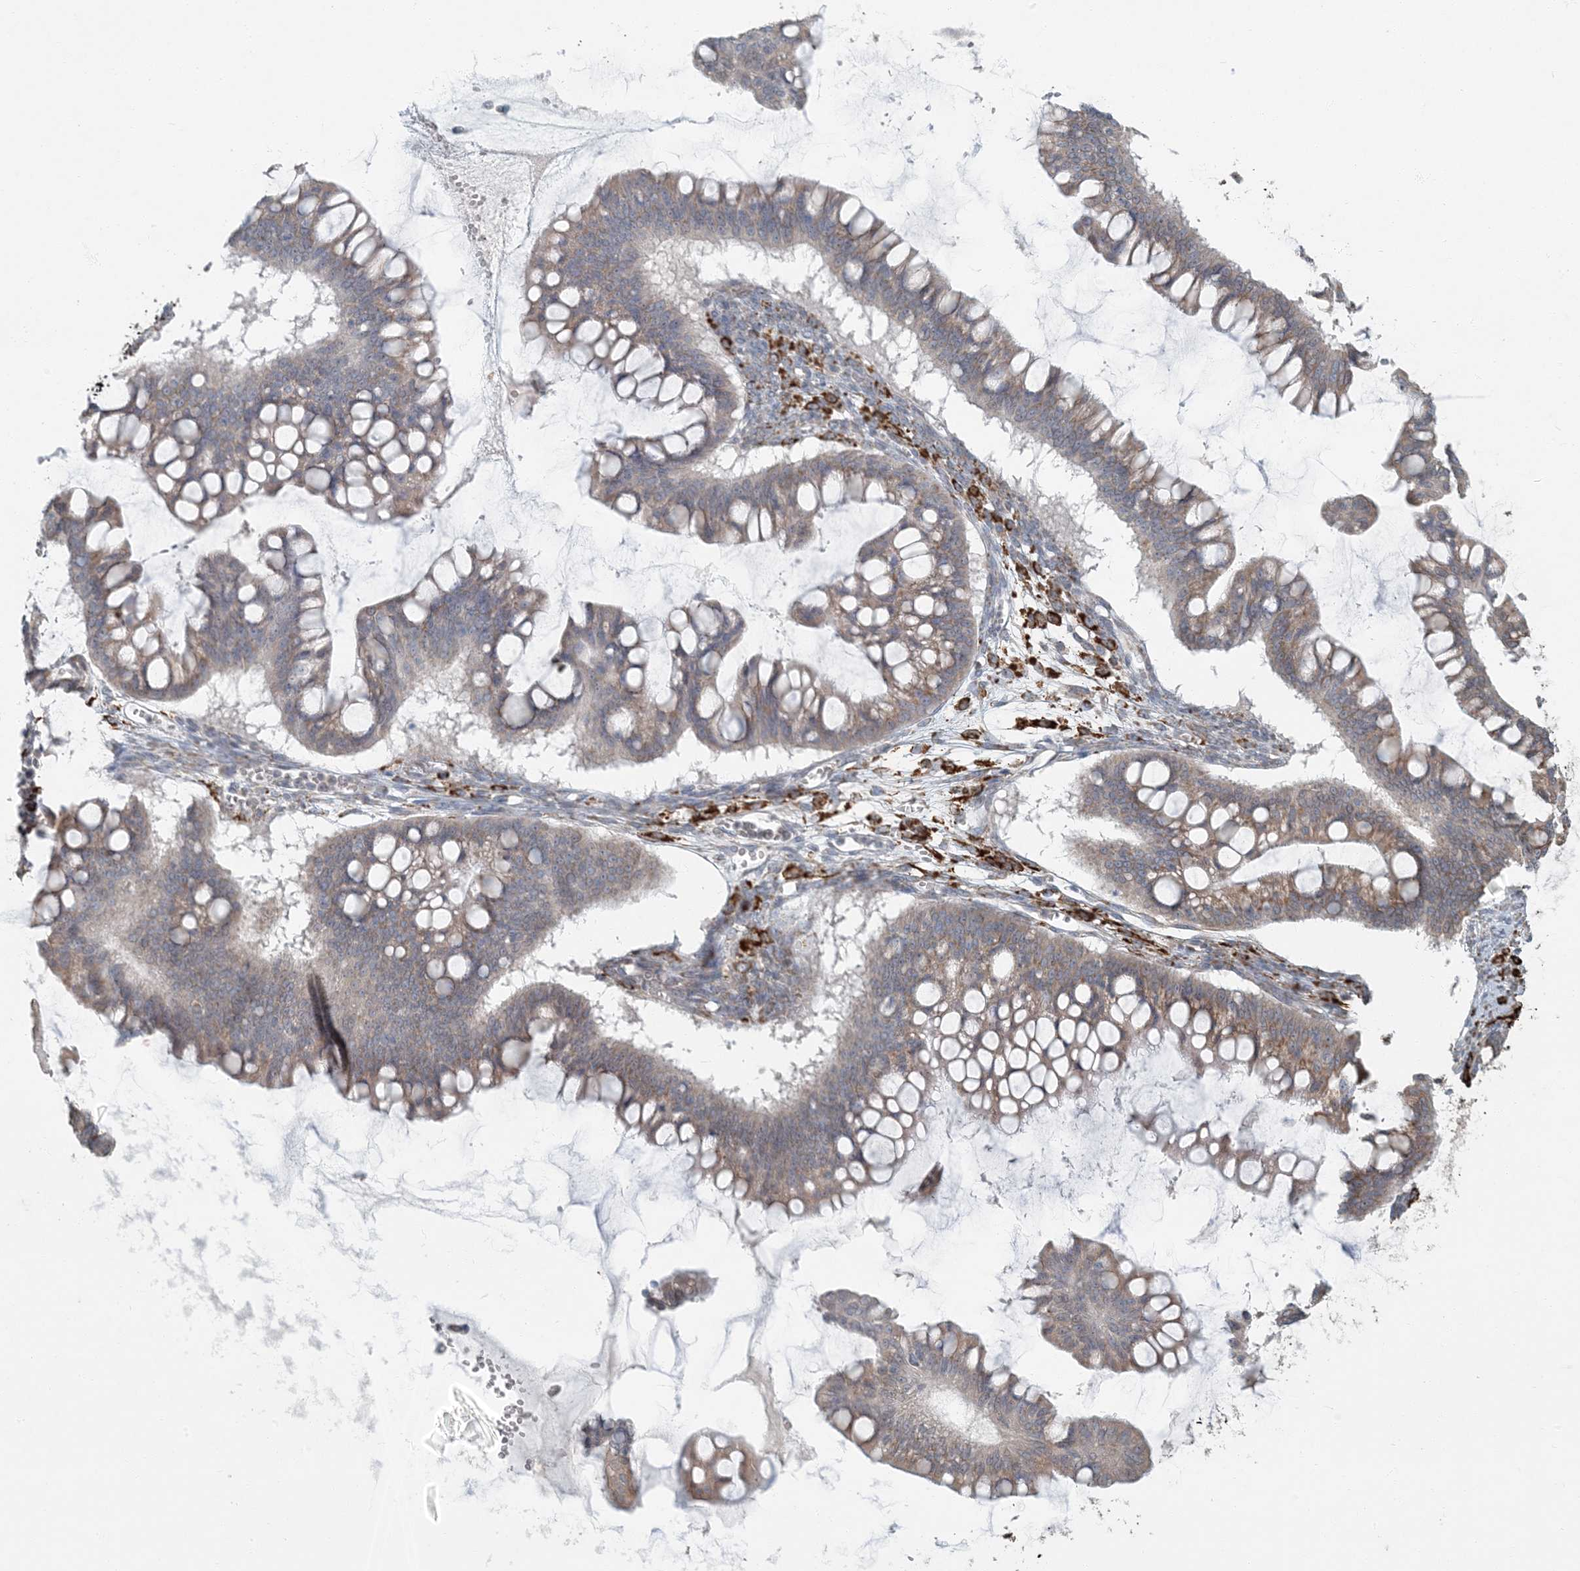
{"staining": {"intensity": "weak", "quantity": ">75%", "location": "cytoplasmic/membranous"}, "tissue": "ovarian cancer", "cell_type": "Tumor cells", "image_type": "cancer", "snomed": [{"axis": "morphology", "description": "Cystadenocarcinoma, mucinous, NOS"}, {"axis": "topography", "description": "Ovary"}], "caption": "A brown stain highlights weak cytoplasmic/membranous positivity of a protein in human ovarian cancer (mucinous cystadenocarcinoma) tumor cells.", "gene": "AK9", "patient": {"sex": "female", "age": 73}}